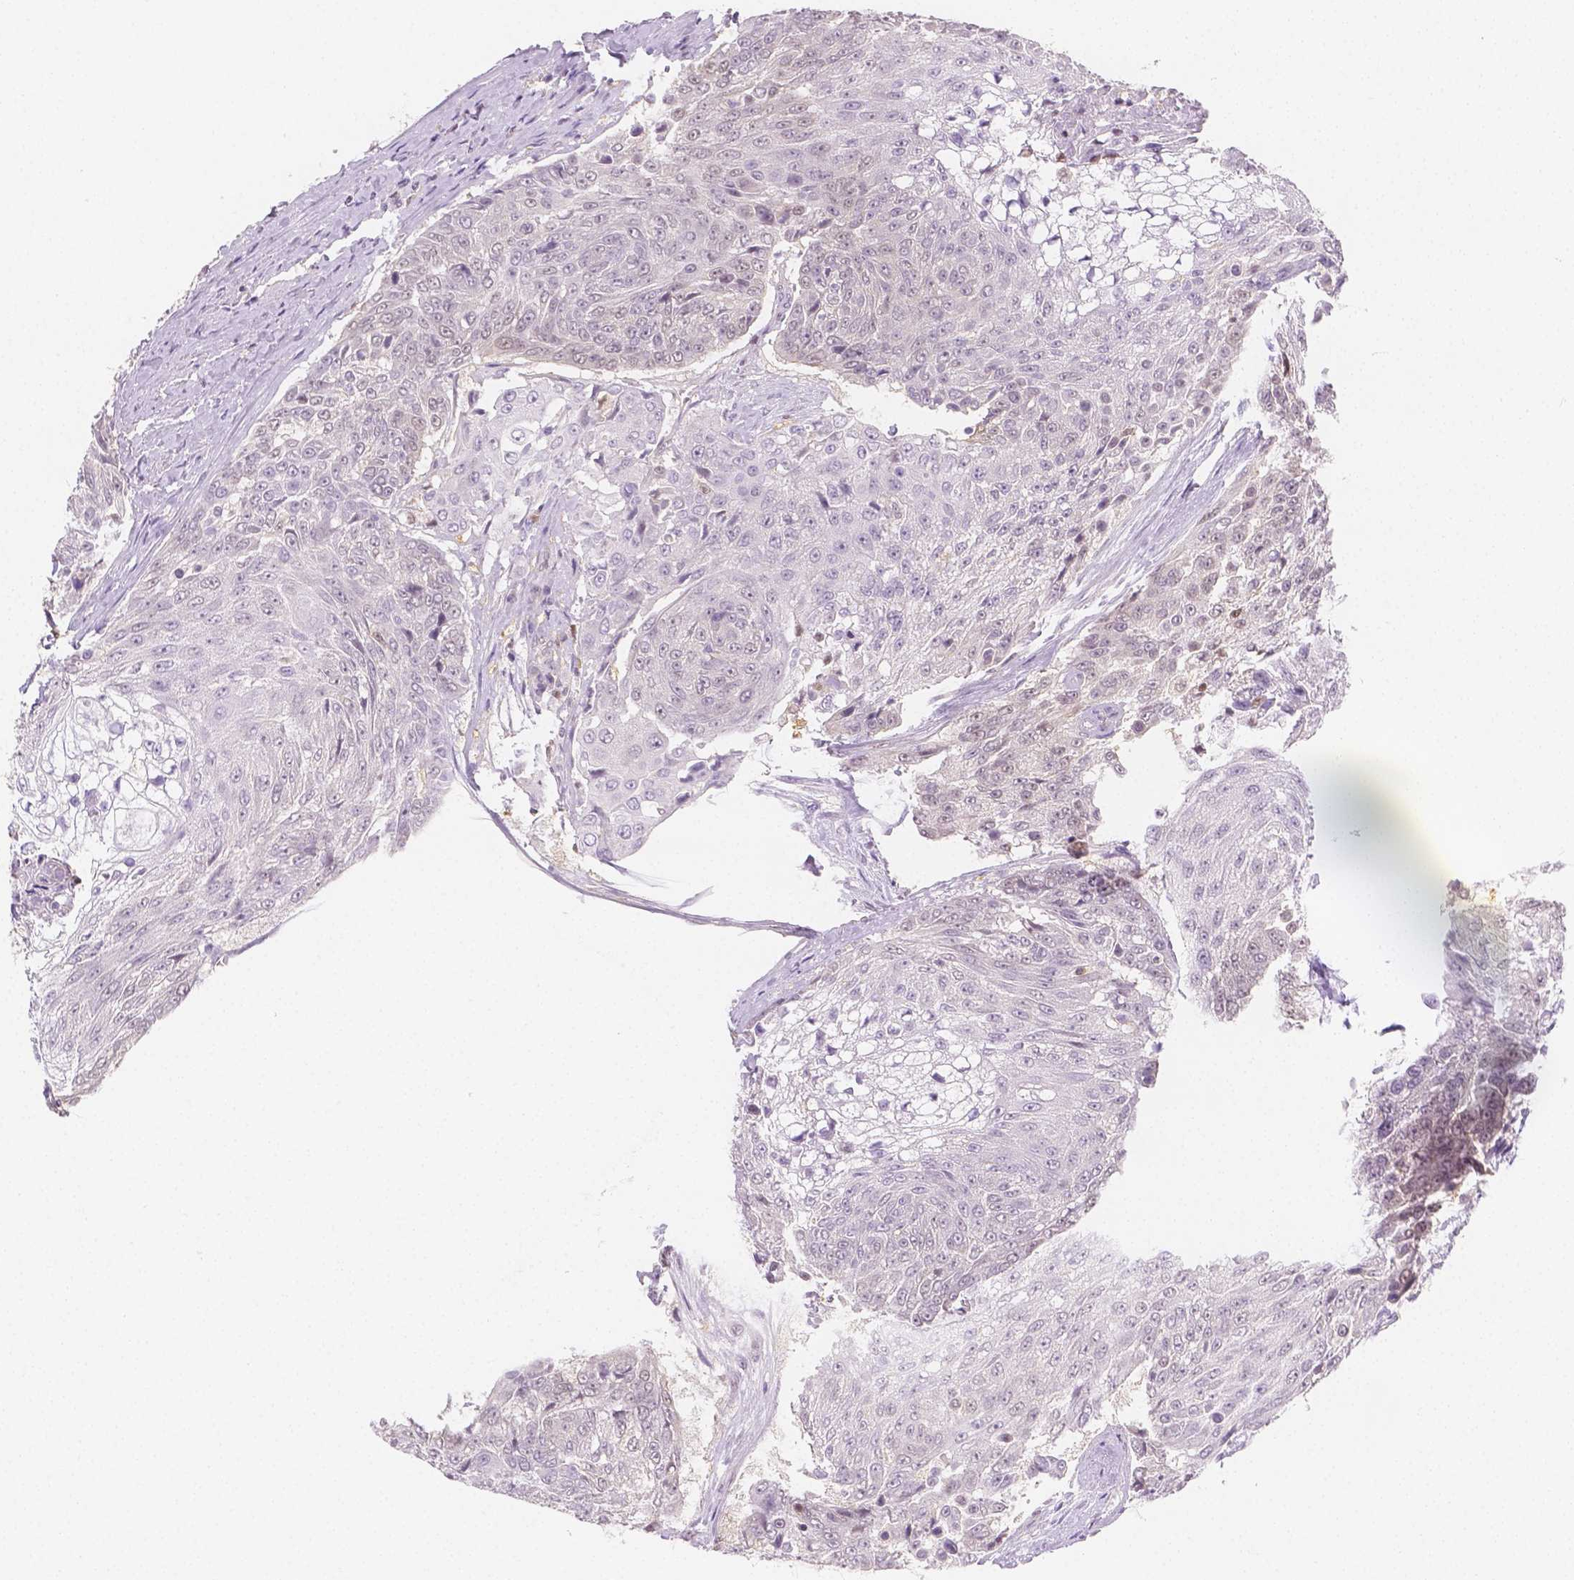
{"staining": {"intensity": "negative", "quantity": "none", "location": "none"}, "tissue": "urothelial cancer", "cell_type": "Tumor cells", "image_type": "cancer", "snomed": [{"axis": "morphology", "description": "Urothelial carcinoma, High grade"}, {"axis": "topography", "description": "Urinary bladder"}], "caption": "High power microscopy micrograph of an immunohistochemistry (IHC) image of urothelial cancer, revealing no significant expression in tumor cells.", "gene": "SGTB", "patient": {"sex": "female", "age": 63}}